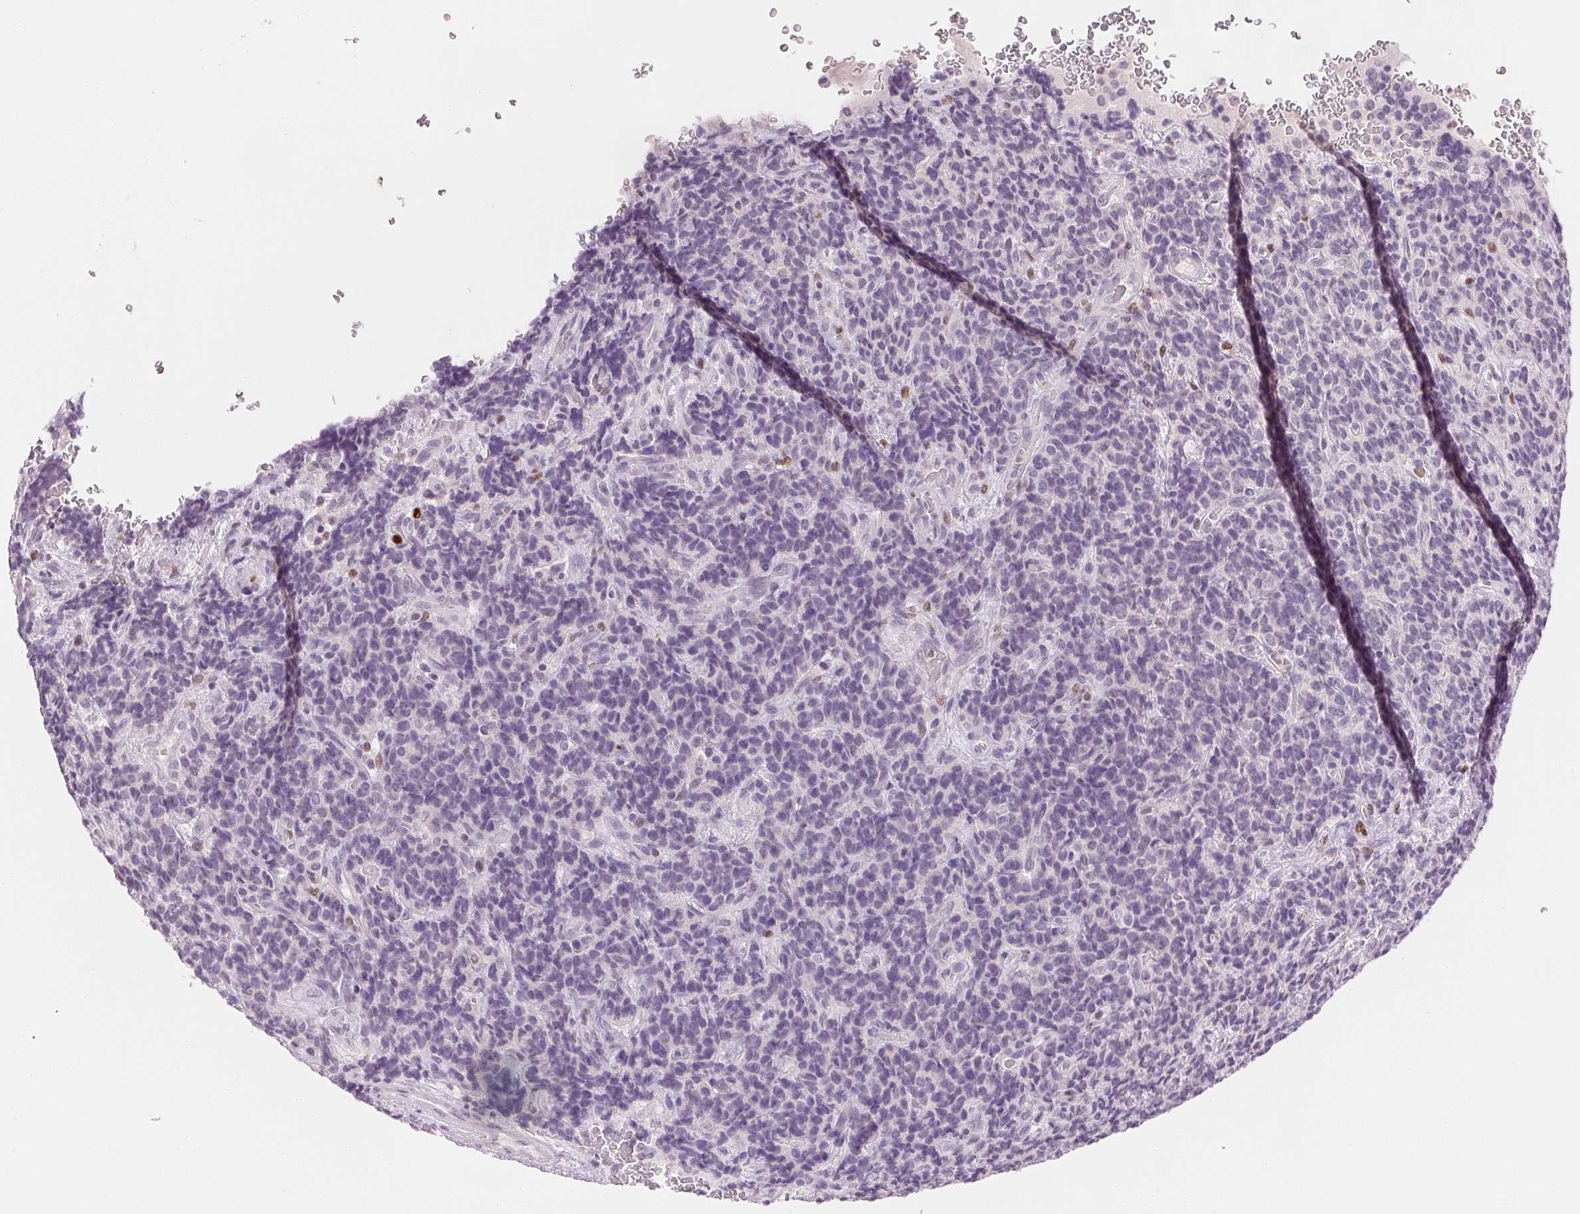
{"staining": {"intensity": "negative", "quantity": "none", "location": "none"}, "tissue": "carcinoid", "cell_type": "Tumor cells", "image_type": "cancer", "snomed": [{"axis": "morphology", "description": "Carcinoid, malignant, NOS"}, {"axis": "topography", "description": "Pancreas"}], "caption": "Protein analysis of carcinoid (malignant) demonstrates no significant expression in tumor cells.", "gene": "RUNX2", "patient": {"sex": "male", "age": 36}}